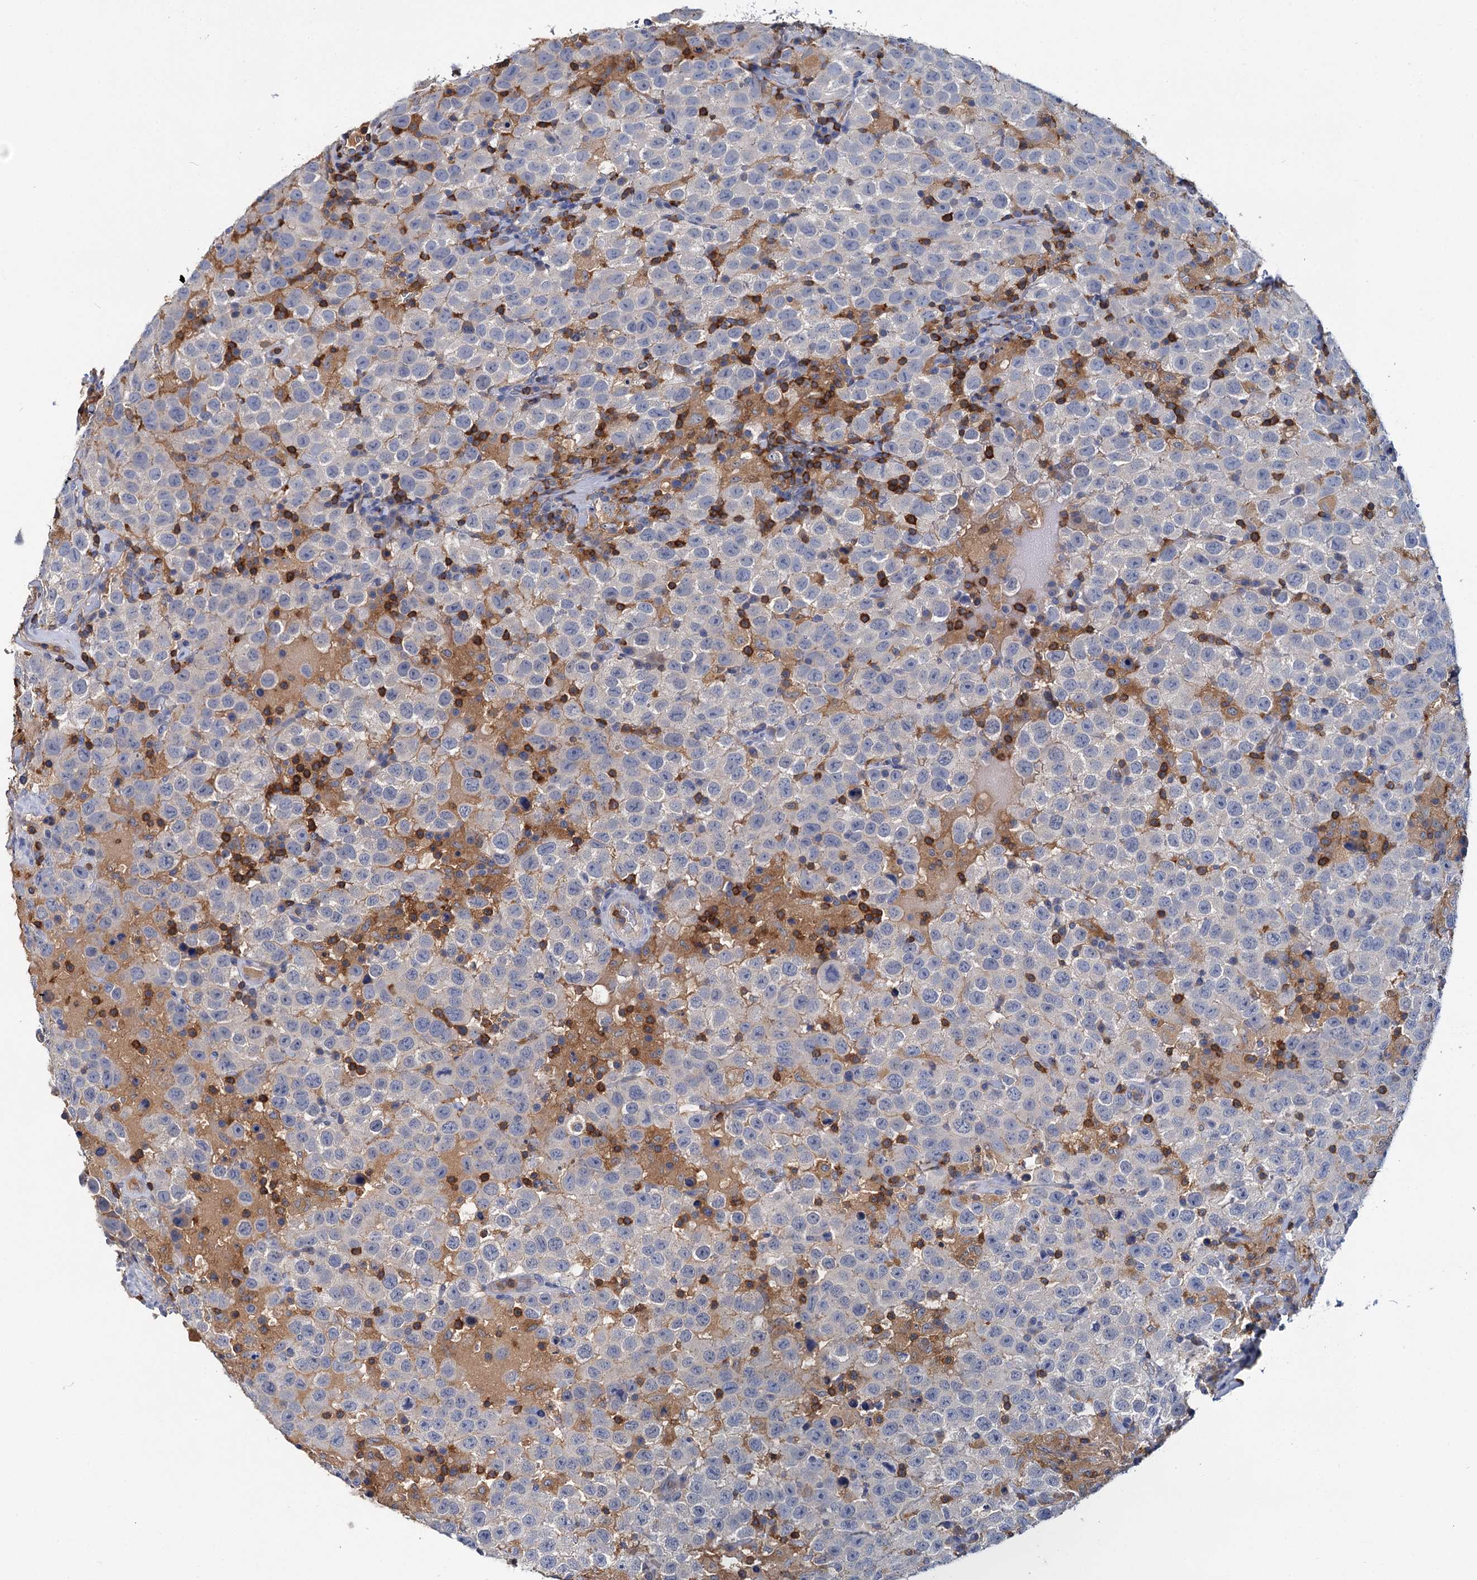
{"staining": {"intensity": "negative", "quantity": "none", "location": "none"}, "tissue": "testis cancer", "cell_type": "Tumor cells", "image_type": "cancer", "snomed": [{"axis": "morphology", "description": "Seminoma, NOS"}, {"axis": "topography", "description": "Testis"}], "caption": "DAB immunohistochemical staining of seminoma (testis) shows no significant staining in tumor cells.", "gene": "FGFR2", "patient": {"sex": "male", "age": 41}}